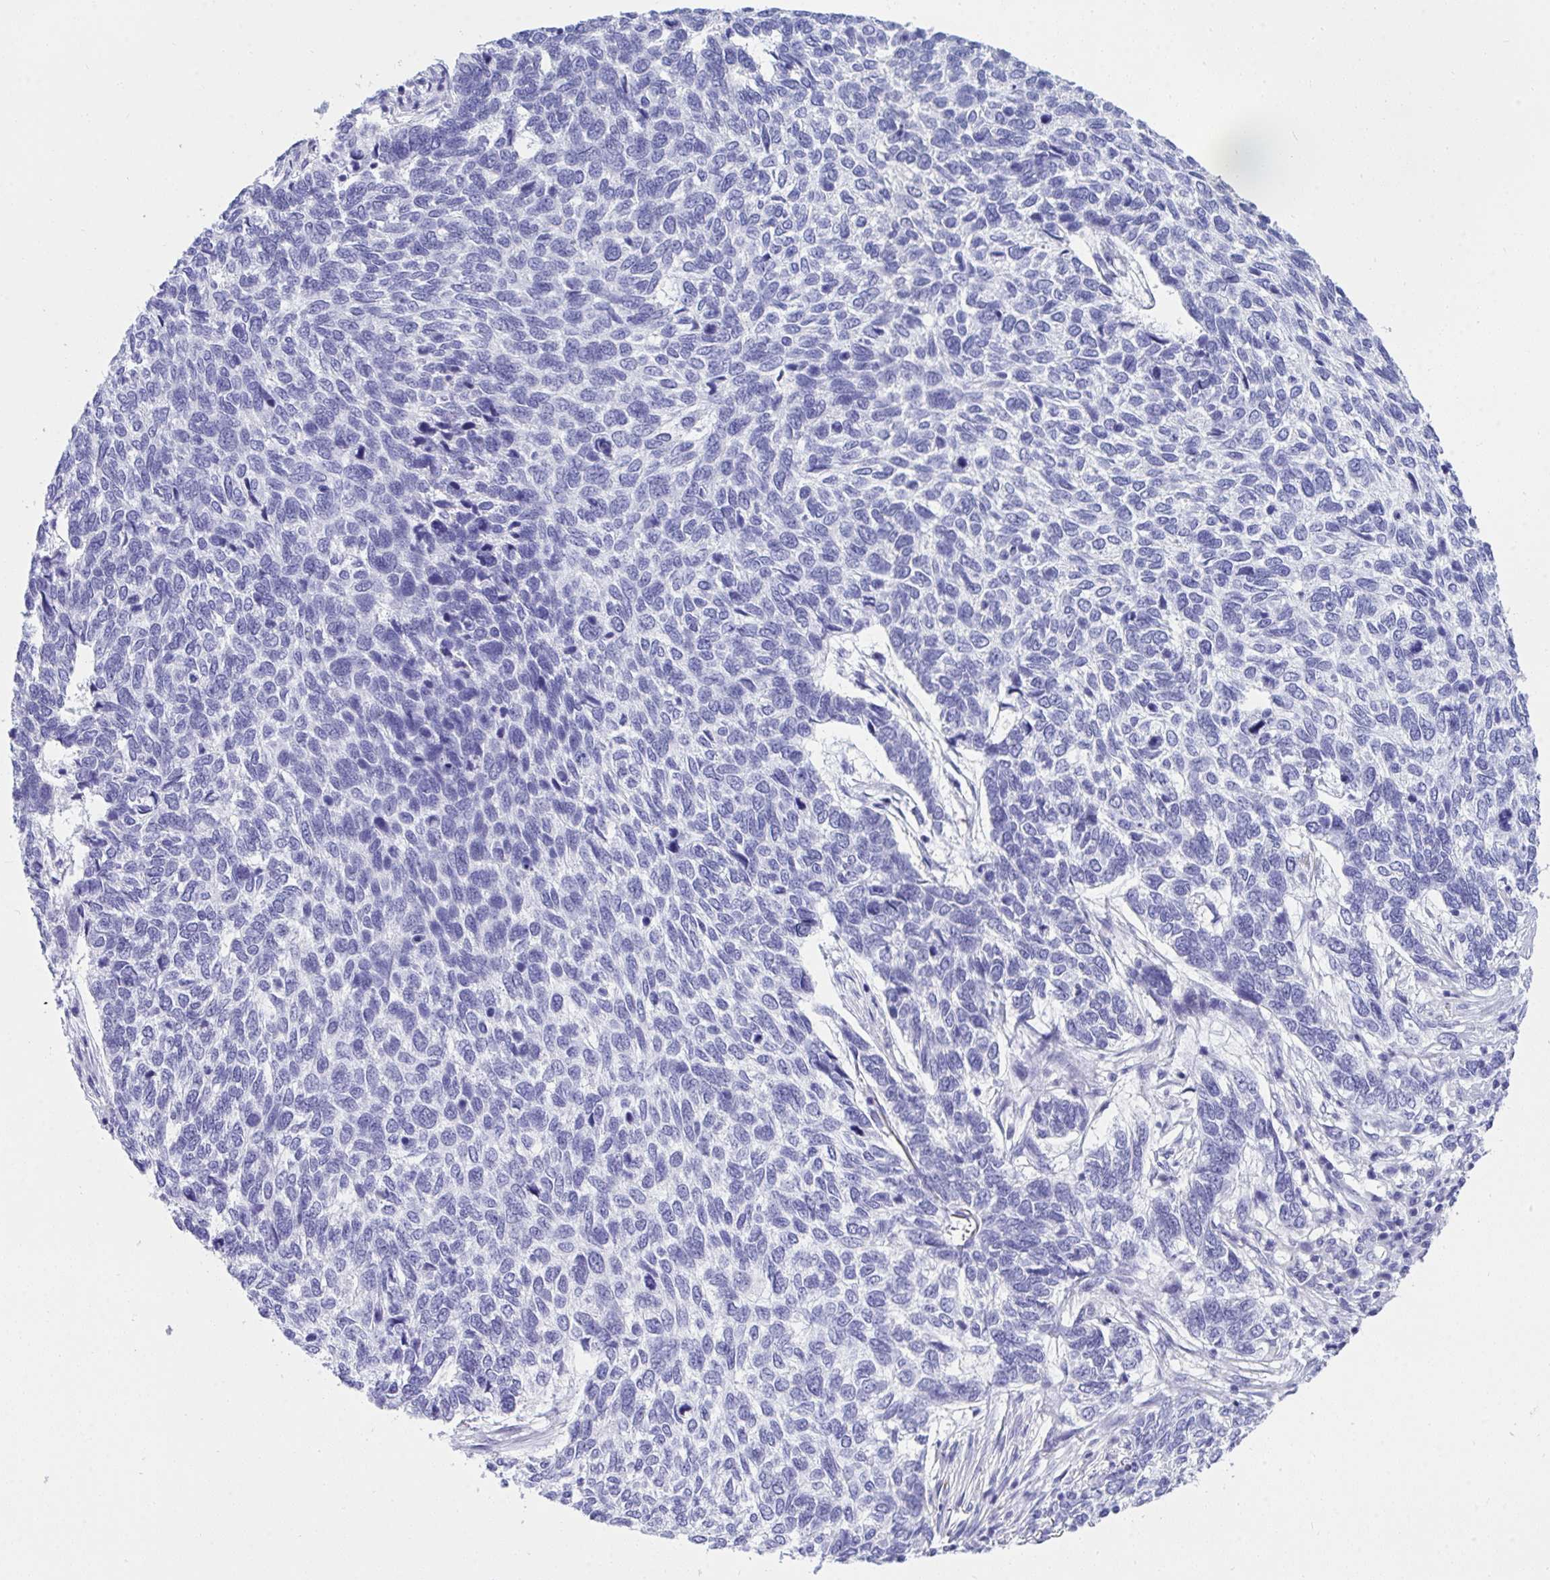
{"staining": {"intensity": "negative", "quantity": "none", "location": "none"}, "tissue": "skin cancer", "cell_type": "Tumor cells", "image_type": "cancer", "snomed": [{"axis": "morphology", "description": "Basal cell carcinoma"}, {"axis": "topography", "description": "Skin"}], "caption": "Immunohistochemistry (IHC) micrograph of human skin basal cell carcinoma stained for a protein (brown), which shows no positivity in tumor cells. Brightfield microscopy of immunohistochemistry (IHC) stained with DAB (brown) and hematoxylin (blue), captured at high magnification.", "gene": "ANK1", "patient": {"sex": "female", "age": 65}}